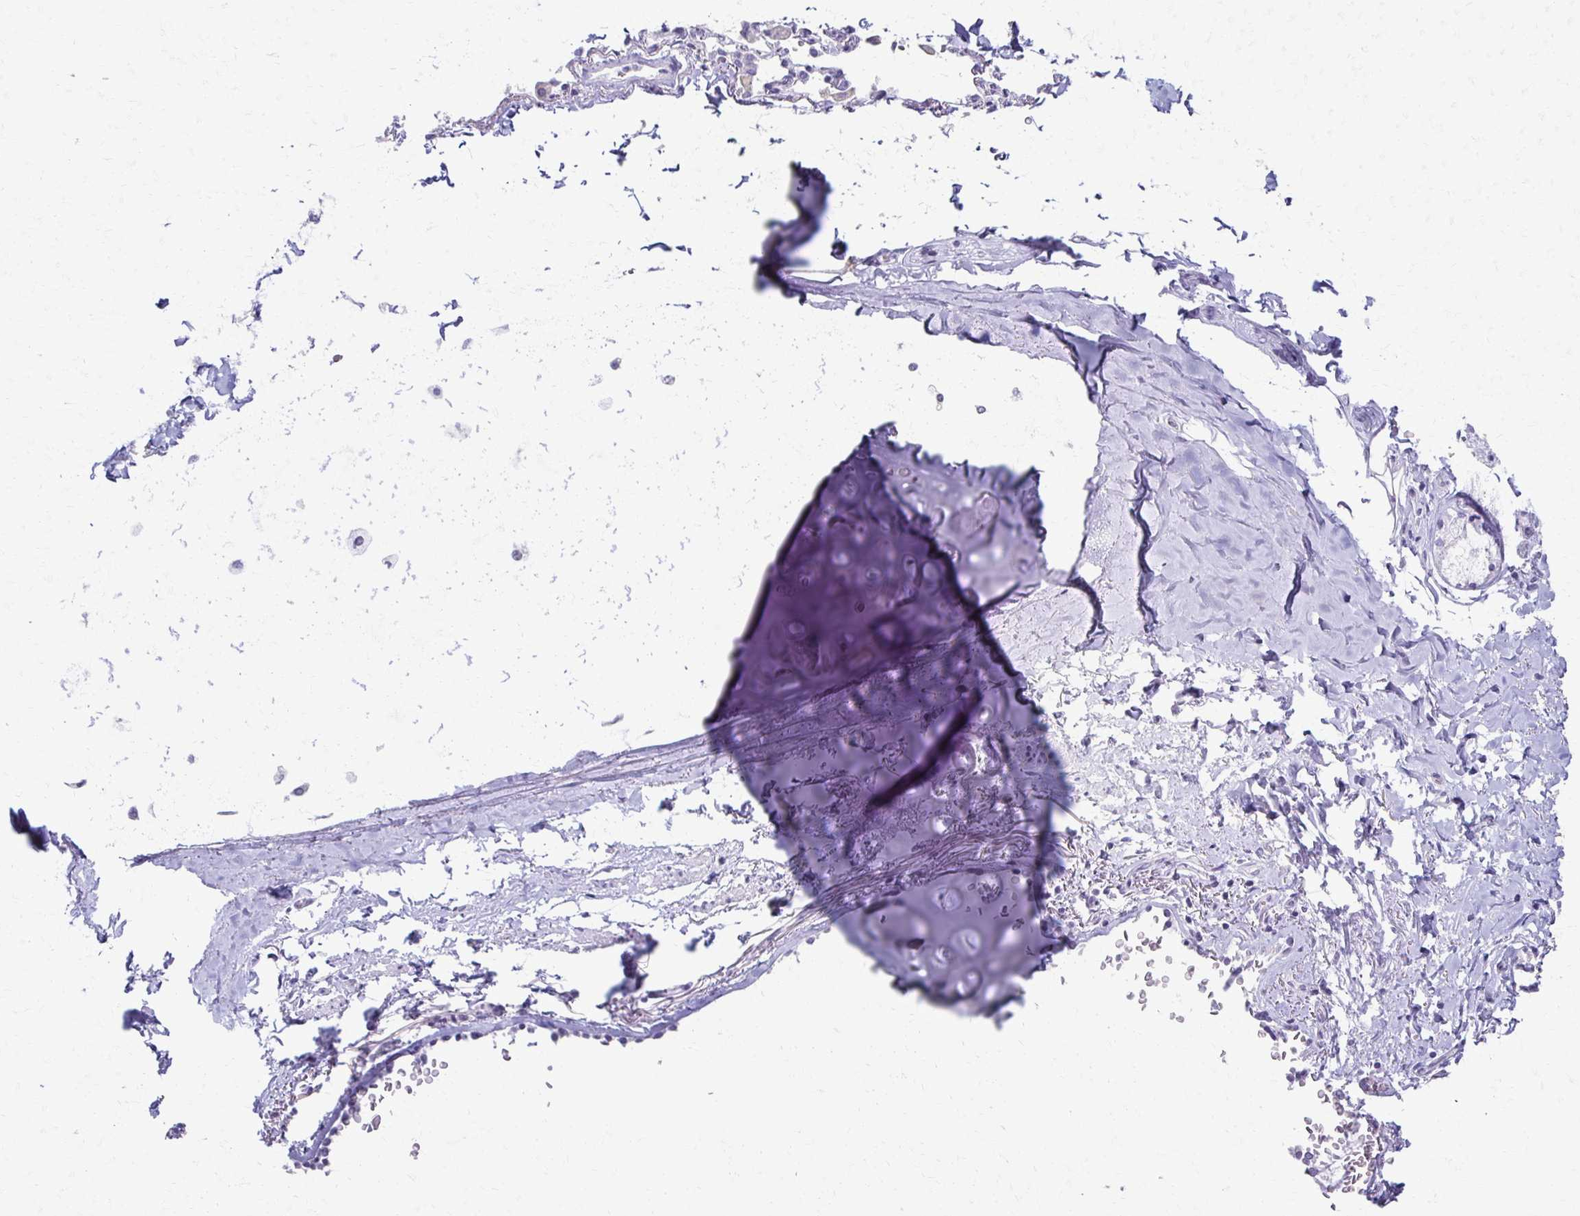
{"staining": {"intensity": "negative", "quantity": "none", "location": "none"}, "tissue": "adipose tissue", "cell_type": "Adipocytes", "image_type": "normal", "snomed": [{"axis": "morphology", "description": "Normal tissue, NOS"}, {"axis": "topography", "description": "Cartilage tissue"}, {"axis": "topography", "description": "Bronchus"}, {"axis": "topography", "description": "Peripheral nerve tissue"}], "caption": "IHC histopathology image of benign adipose tissue: adipose tissue stained with DAB reveals no significant protein positivity in adipocytes.", "gene": "MORC4", "patient": {"sex": "male", "age": 67}}